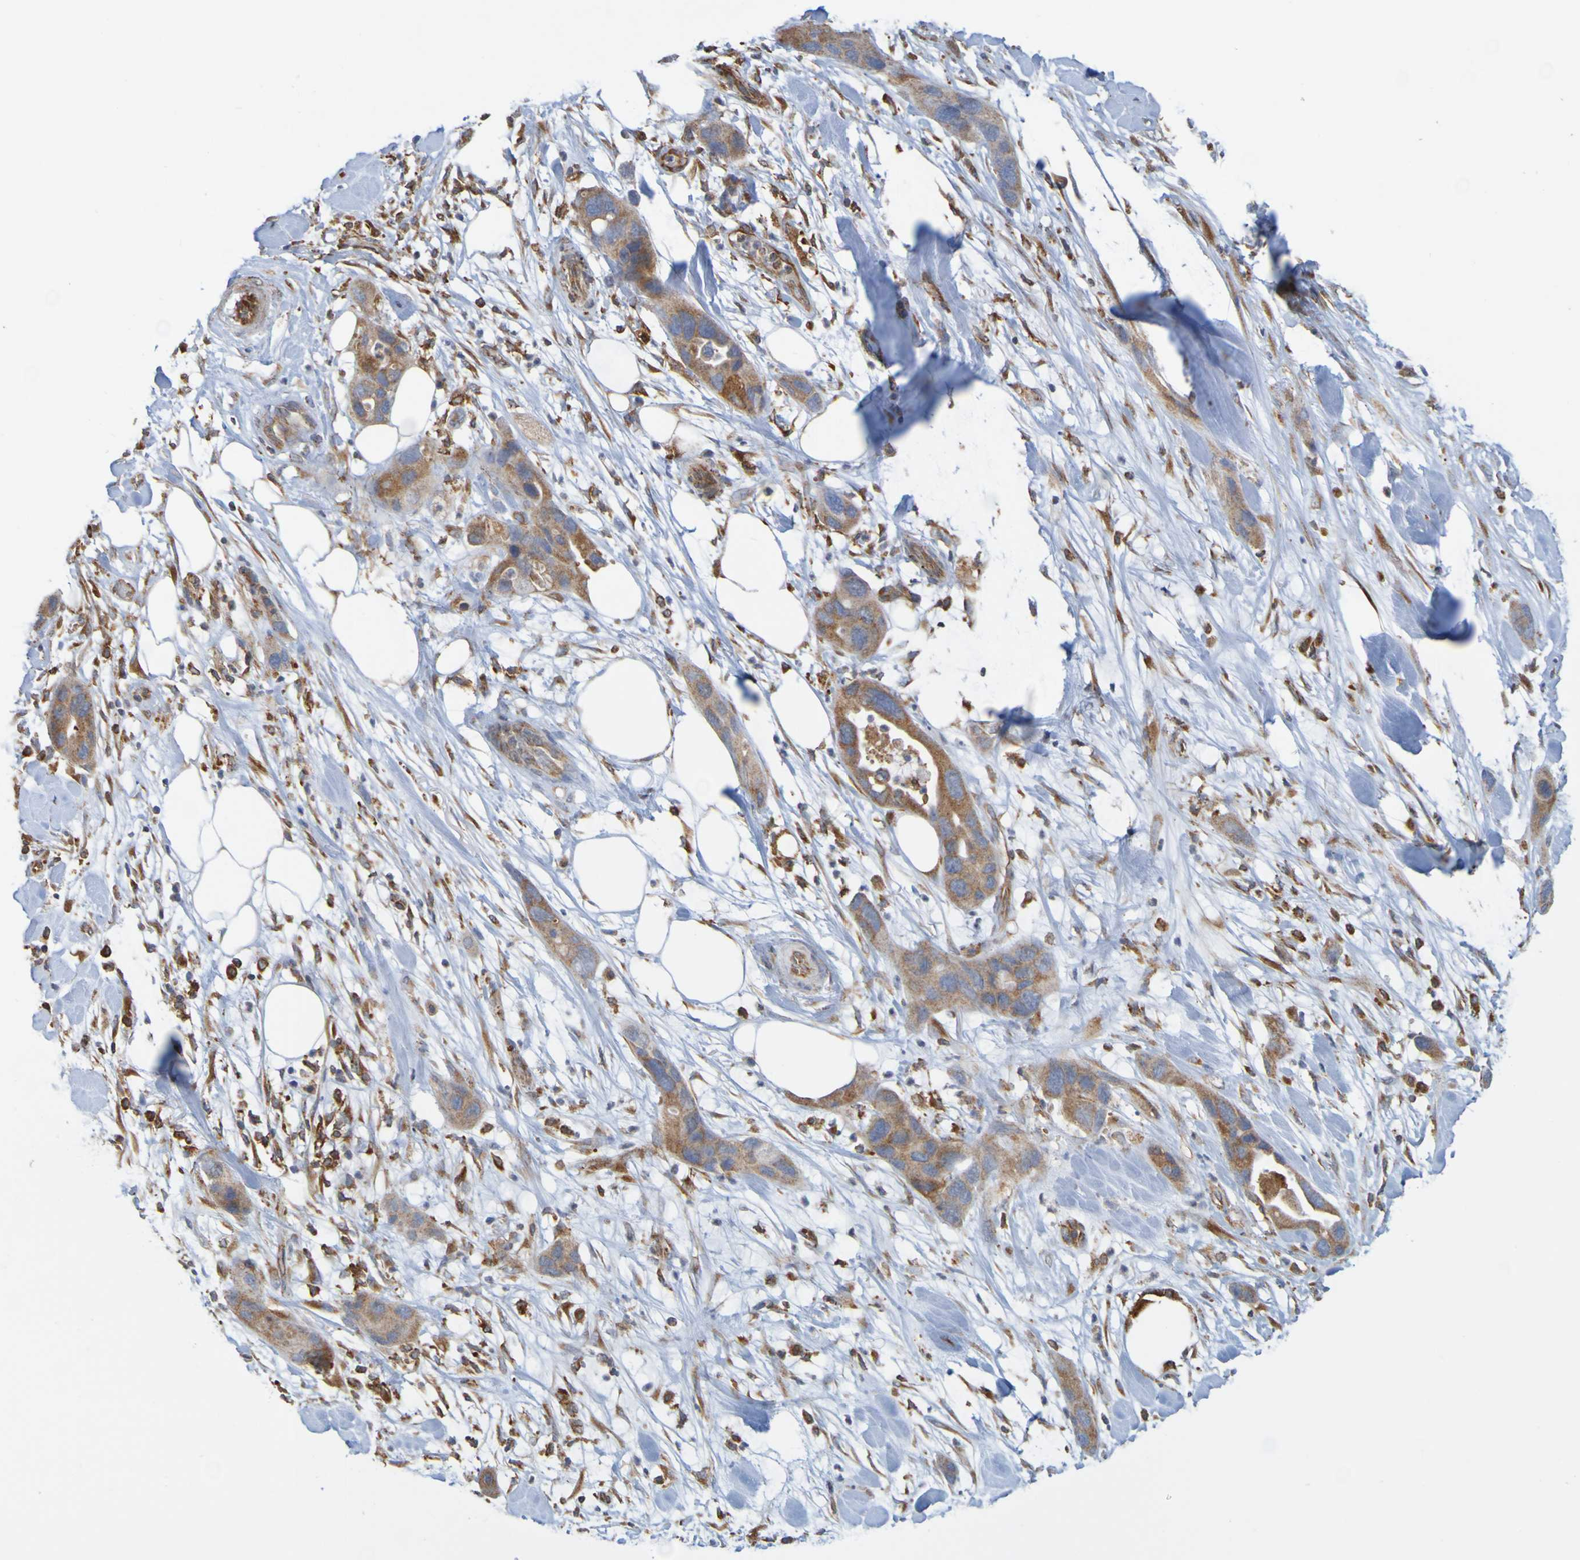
{"staining": {"intensity": "moderate", "quantity": ">75%", "location": "cytoplasmic/membranous"}, "tissue": "pancreatic cancer", "cell_type": "Tumor cells", "image_type": "cancer", "snomed": [{"axis": "morphology", "description": "Adenocarcinoma, NOS"}, {"axis": "topography", "description": "Pancreas"}], "caption": "Brown immunohistochemical staining in pancreatic cancer shows moderate cytoplasmic/membranous staining in approximately >75% of tumor cells.", "gene": "PDIA3", "patient": {"sex": "female", "age": 71}}